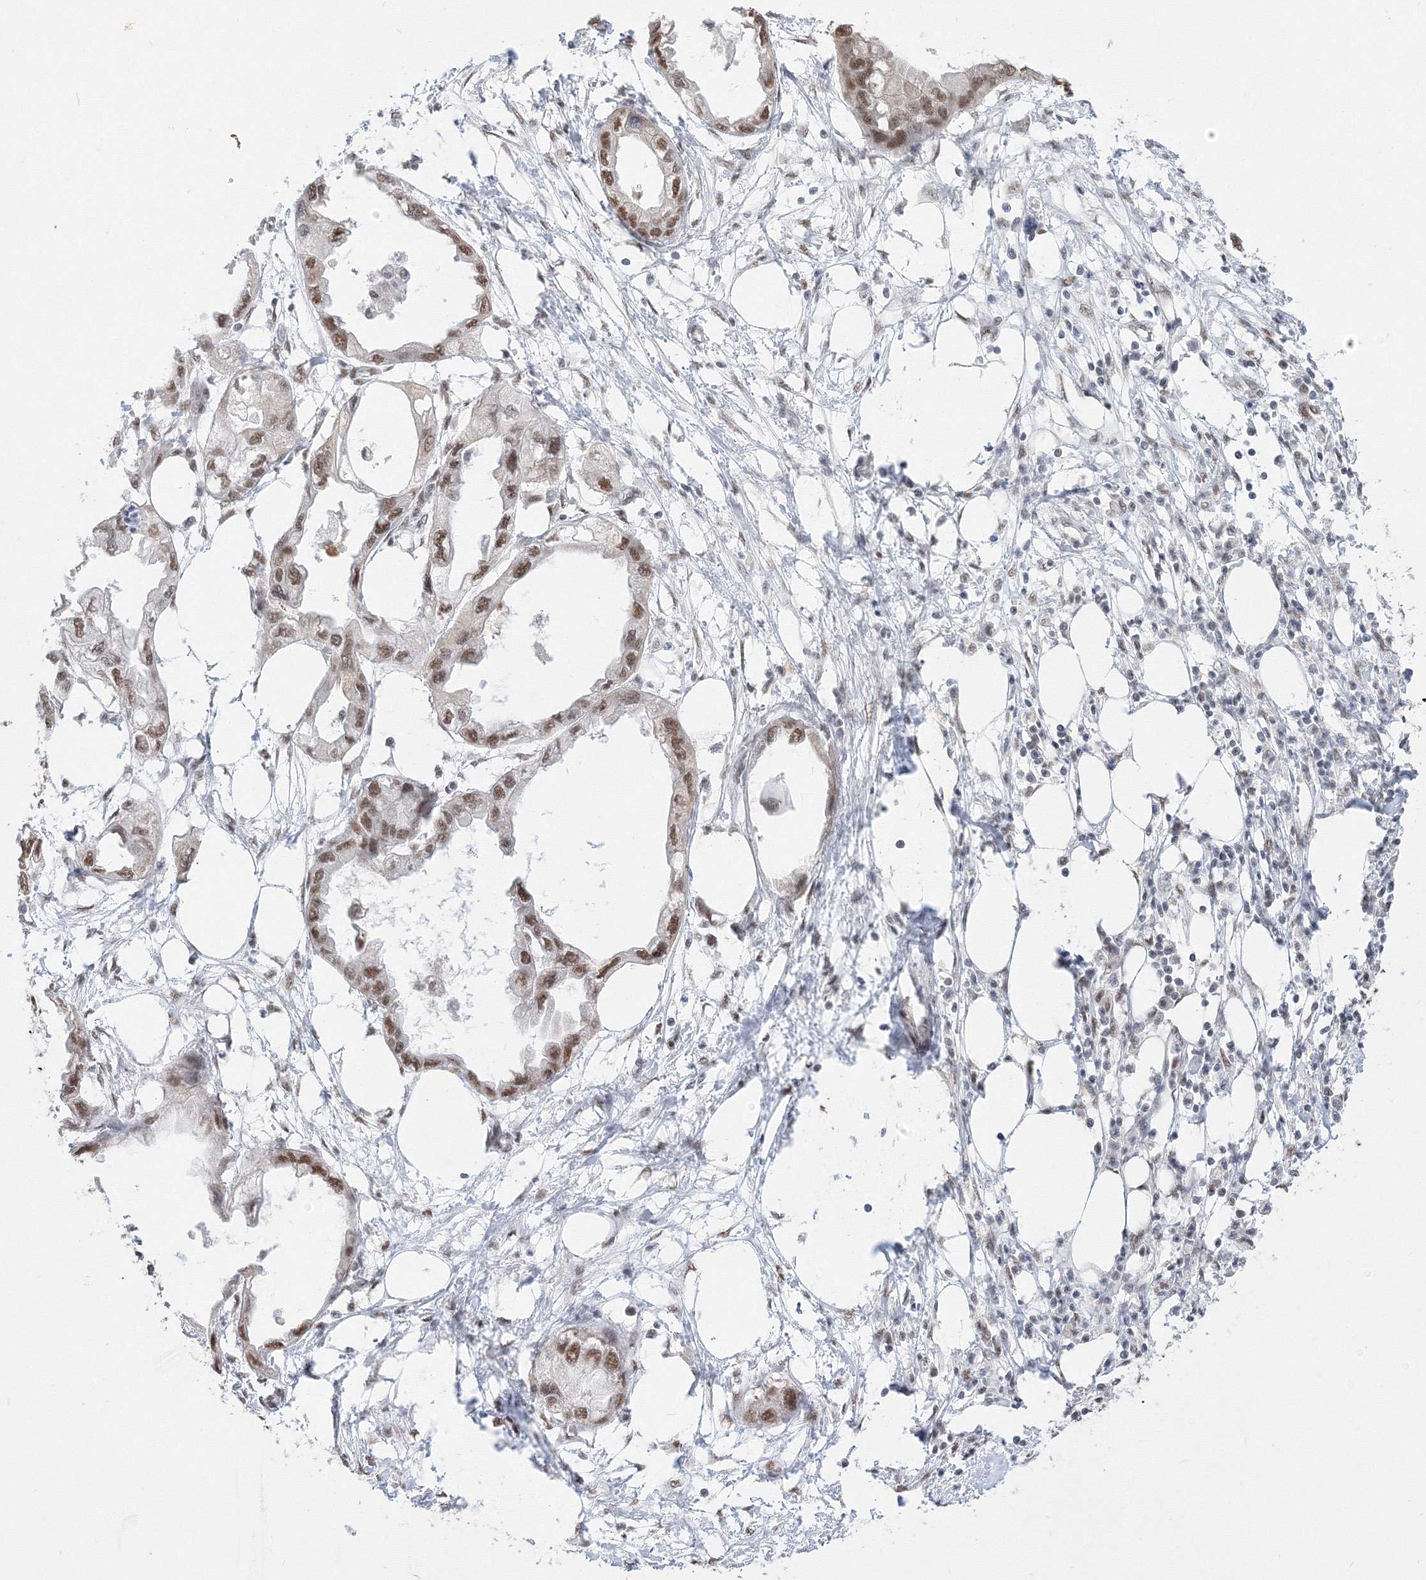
{"staining": {"intensity": "moderate", "quantity": ">75%", "location": "nuclear"}, "tissue": "endometrial cancer", "cell_type": "Tumor cells", "image_type": "cancer", "snomed": [{"axis": "morphology", "description": "Adenocarcinoma, NOS"}, {"axis": "morphology", "description": "Adenocarcinoma, metastatic, NOS"}, {"axis": "topography", "description": "Adipose tissue"}, {"axis": "topography", "description": "Endometrium"}], "caption": "An IHC histopathology image of neoplastic tissue is shown. Protein staining in brown shows moderate nuclear positivity in endometrial cancer (metastatic adenocarcinoma) within tumor cells.", "gene": "PPP4R2", "patient": {"sex": "female", "age": 67}}